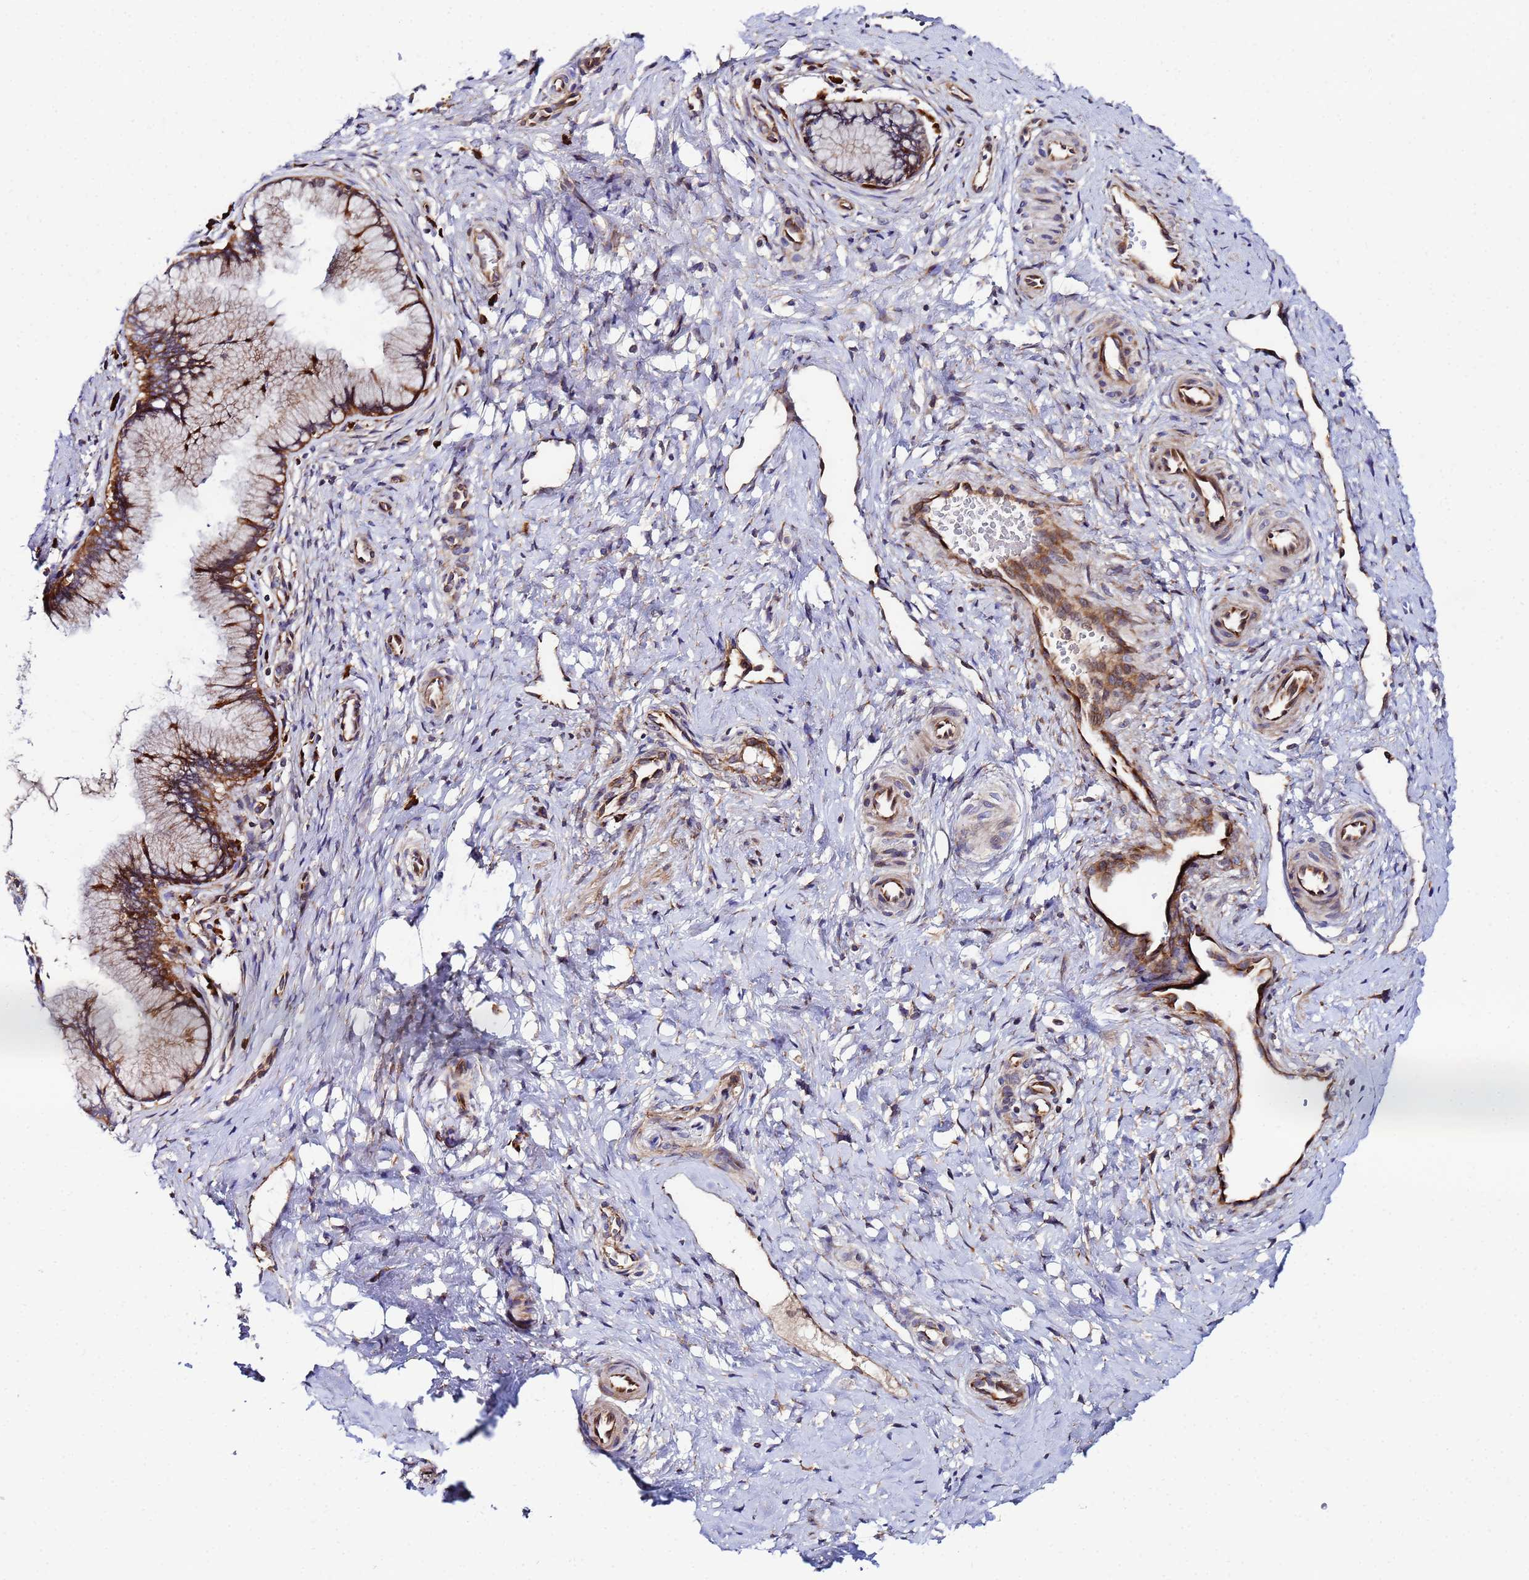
{"staining": {"intensity": "strong", "quantity": ">75%", "location": "cytoplasmic/membranous"}, "tissue": "cervix", "cell_type": "Glandular cells", "image_type": "normal", "snomed": [{"axis": "morphology", "description": "Normal tissue, NOS"}, {"axis": "topography", "description": "Cervix"}], "caption": "Human cervix stained with a protein marker displays strong staining in glandular cells.", "gene": "POM121C", "patient": {"sex": "female", "age": 36}}